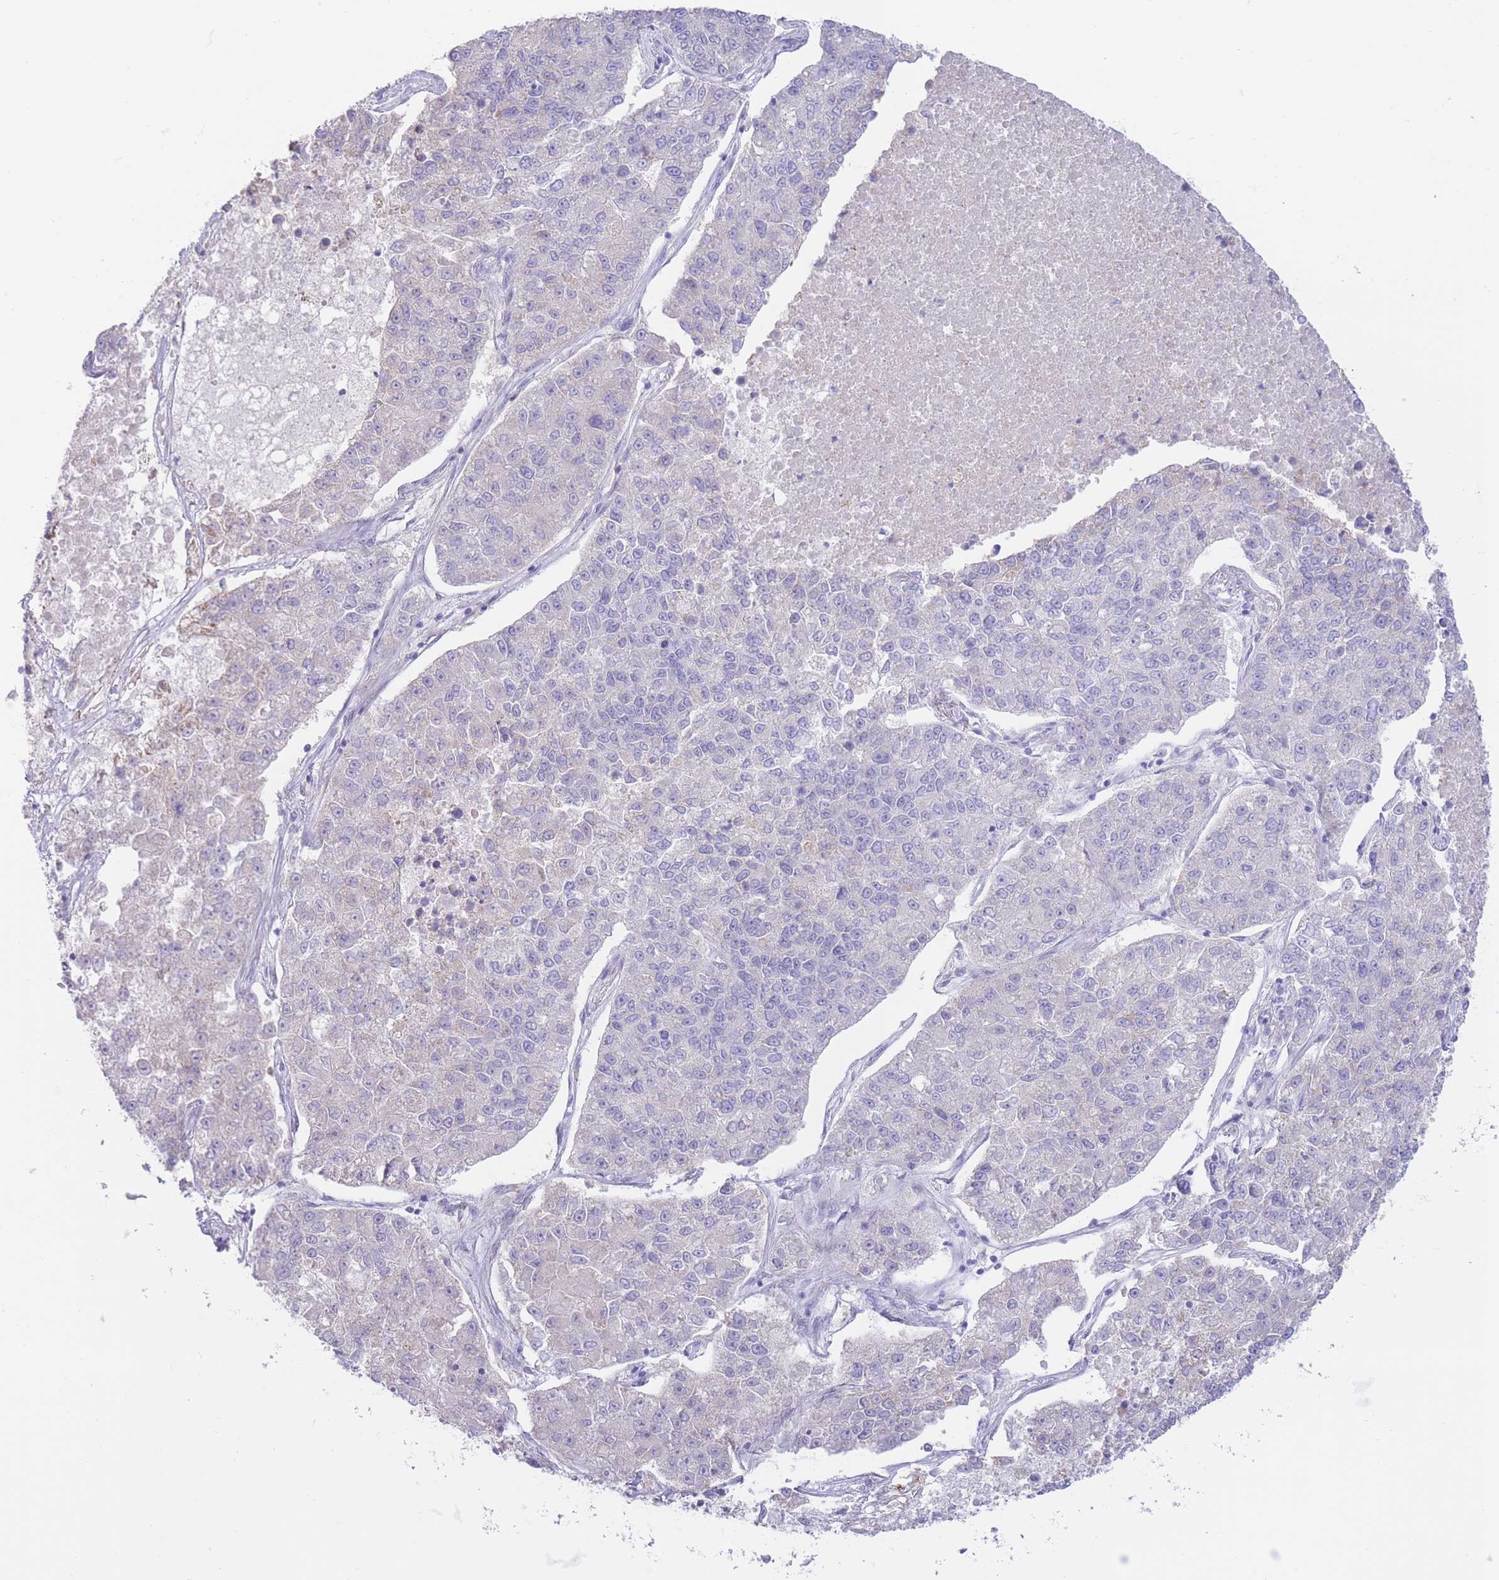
{"staining": {"intensity": "negative", "quantity": "none", "location": "none"}, "tissue": "lung cancer", "cell_type": "Tumor cells", "image_type": "cancer", "snomed": [{"axis": "morphology", "description": "Adenocarcinoma, NOS"}, {"axis": "topography", "description": "Lung"}], "caption": "Human lung cancer stained for a protein using IHC displays no staining in tumor cells.", "gene": "FAH", "patient": {"sex": "male", "age": 49}}